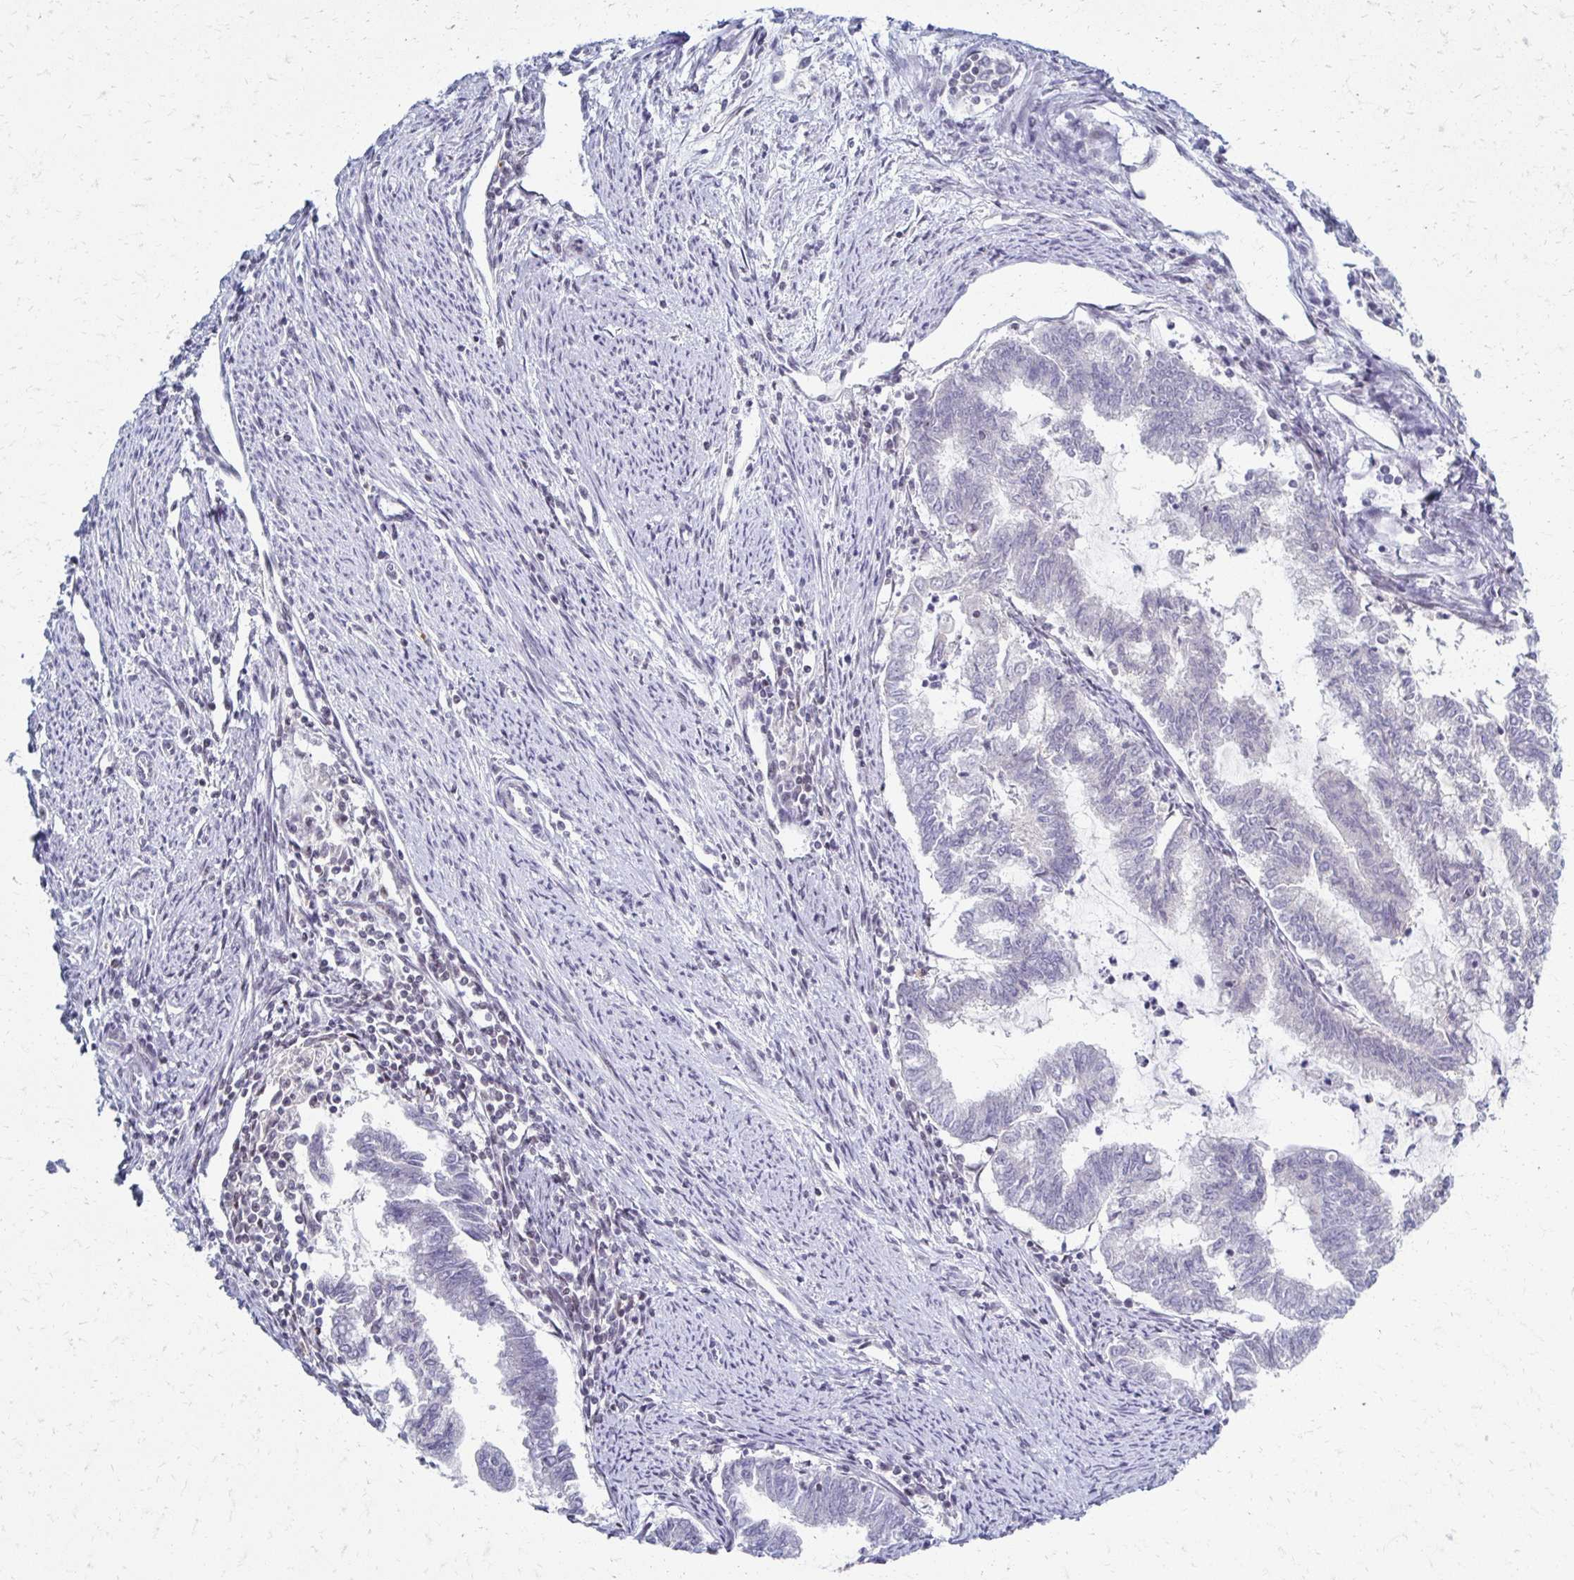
{"staining": {"intensity": "negative", "quantity": "none", "location": "none"}, "tissue": "endometrial cancer", "cell_type": "Tumor cells", "image_type": "cancer", "snomed": [{"axis": "morphology", "description": "Adenocarcinoma, NOS"}, {"axis": "topography", "description": "Endometrium"}], "caption": "There is no significant expression in tumor cells of endometrial adenocarcinoma.", "gene": "IRF7", "patient": {"sex": "female", "age": 79}}